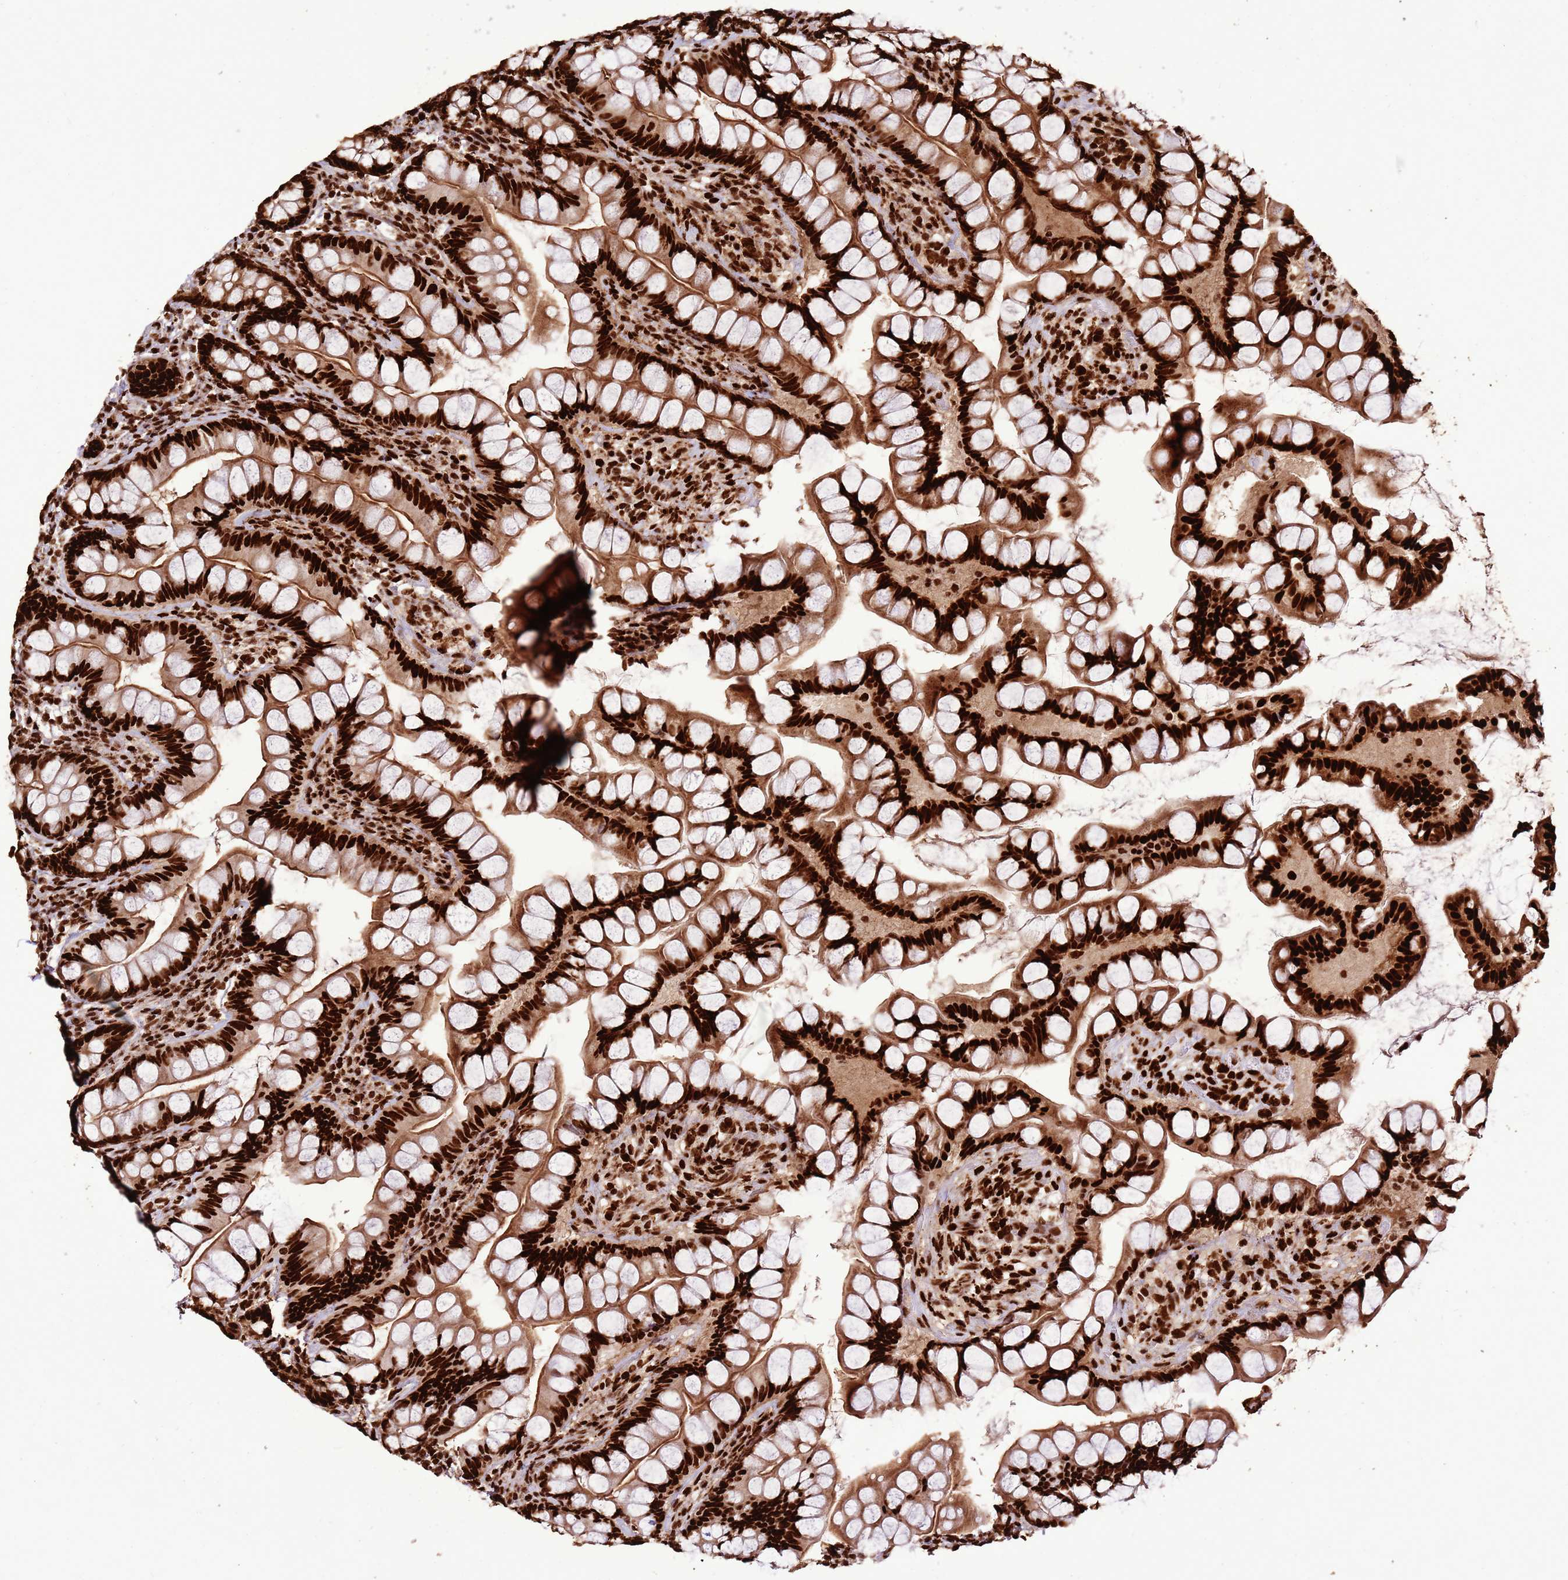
{"staining": {"intensity": "strong", "quantity": ">75%", "location": "cytoplasmic/membranous,nuclear"}, "tissue": "small intestine", "cell_type": "Glandular cells", "image_type": "normal", "snomed": [{"axis": "morphology", "description": "Normal tissue, NOS"}, {"axis": "topography", "description": "Small intestine"}], "caption": "An immunohistochemistry image of normal tissue is shown. Protein staining in brown highlights strong cytoplasmic/membranous,nuclear positivity in small intestine within glandular cells. The staining was performed using DAB, with brown indicating positive protein expression. Nuclei are stained blue with hematoxylin.", "gene": "HNRNPAB", "patient": {"sex": "male", "age": 70}}